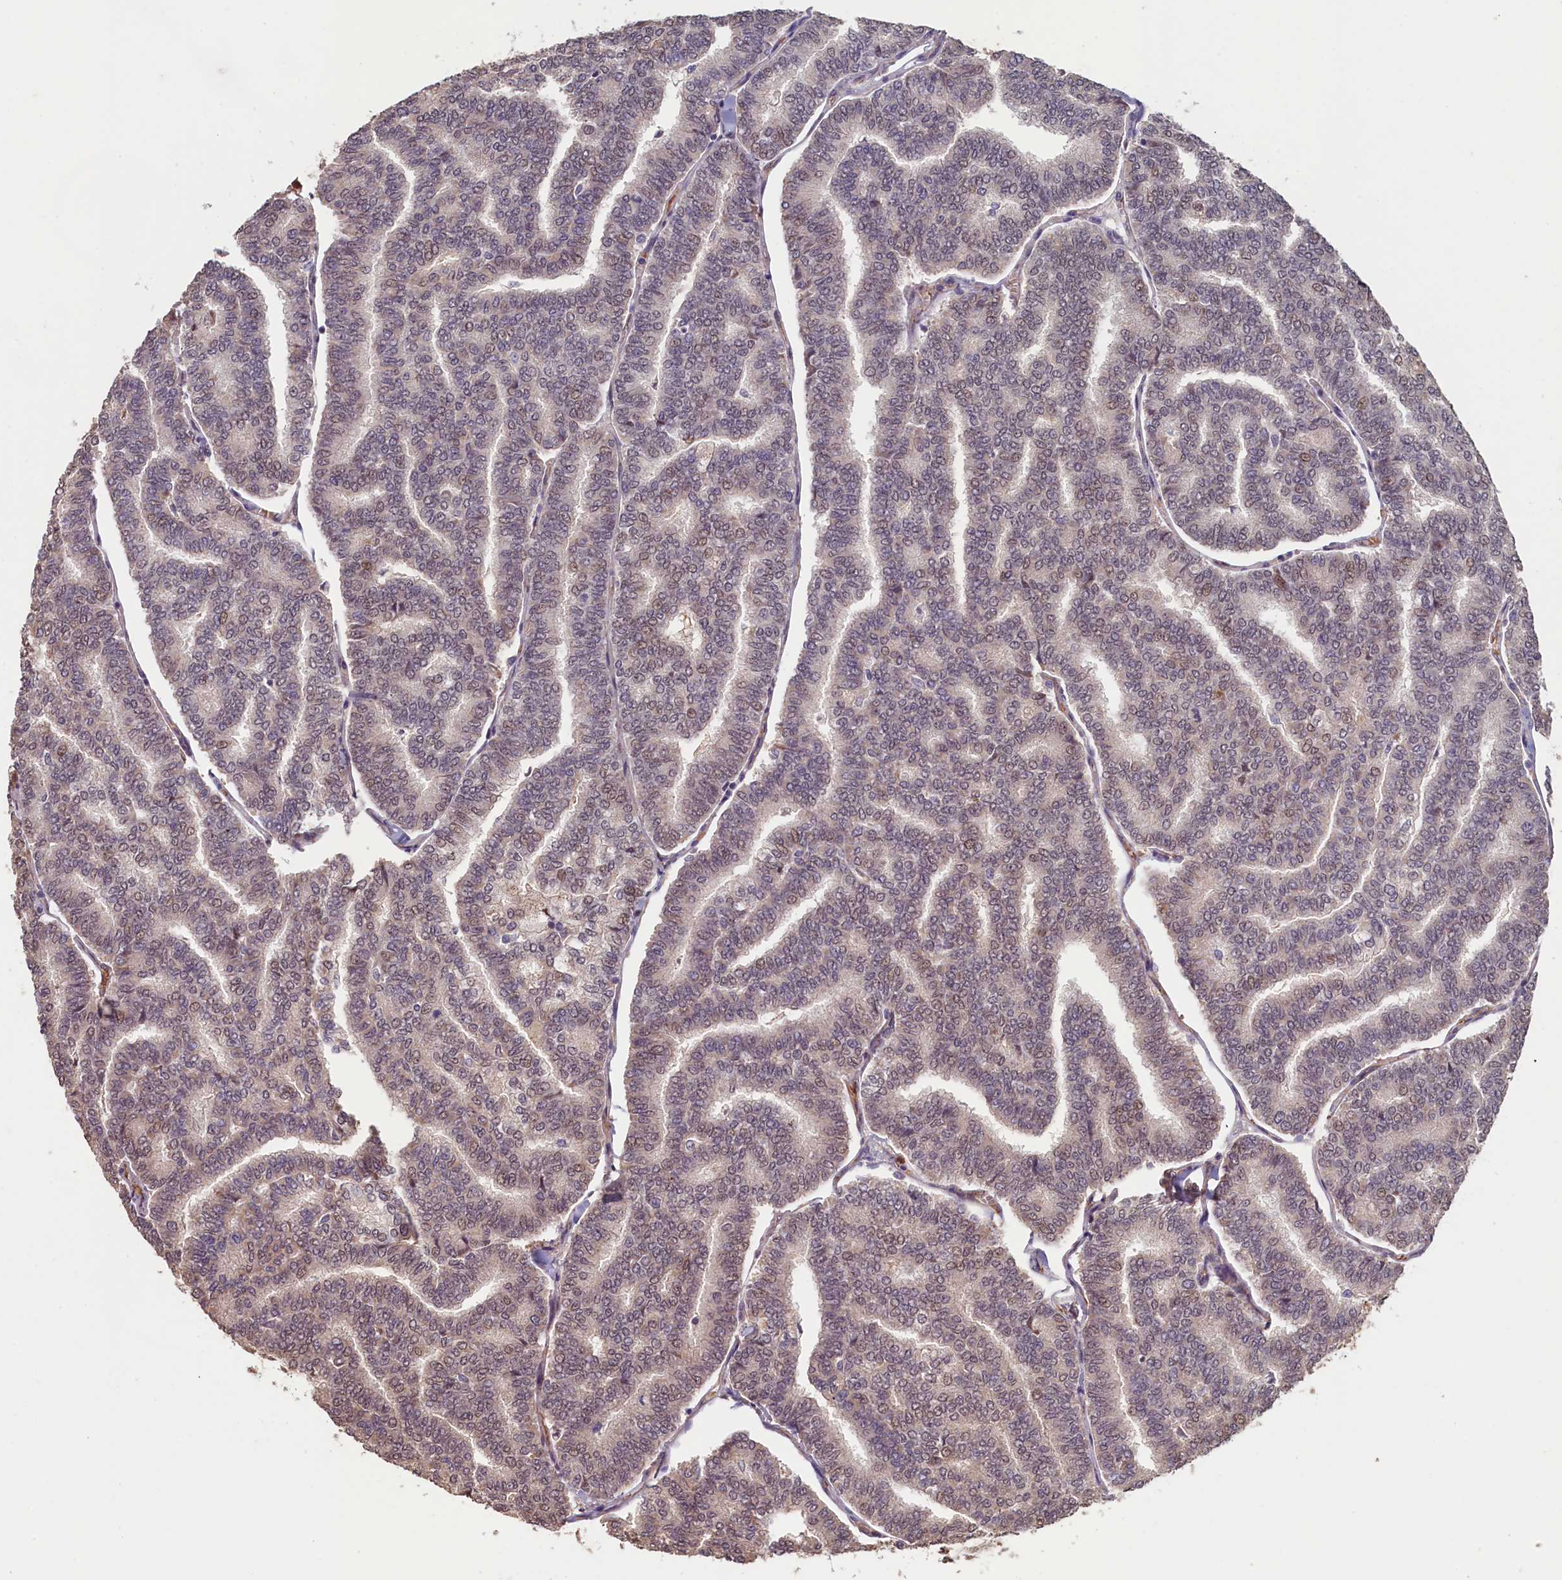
{"staining": {"intensity": "negative", "quantity": "none", "location": "none"}, "tissue": "thyroid cancer", "cell_type": "Tumor cells", "image_type": "cancer", "snomed": [{"axis": "morphology", "description": "Papillary adenocarcinoma, NOS"}, {"axis": "topography", "description": "Thyroid gland"}], "caption": "High magnification brightfield microscopy of papillary adenocarcinoma (thyroid) stained with DAB (3,3'-diaminobenzidine) (brown) and counterstained with hematoxylin (blue): tumor cells show no significant positivity.", "gene": "ACSBG1", "patient": {"sex": "female", "age": 35}}